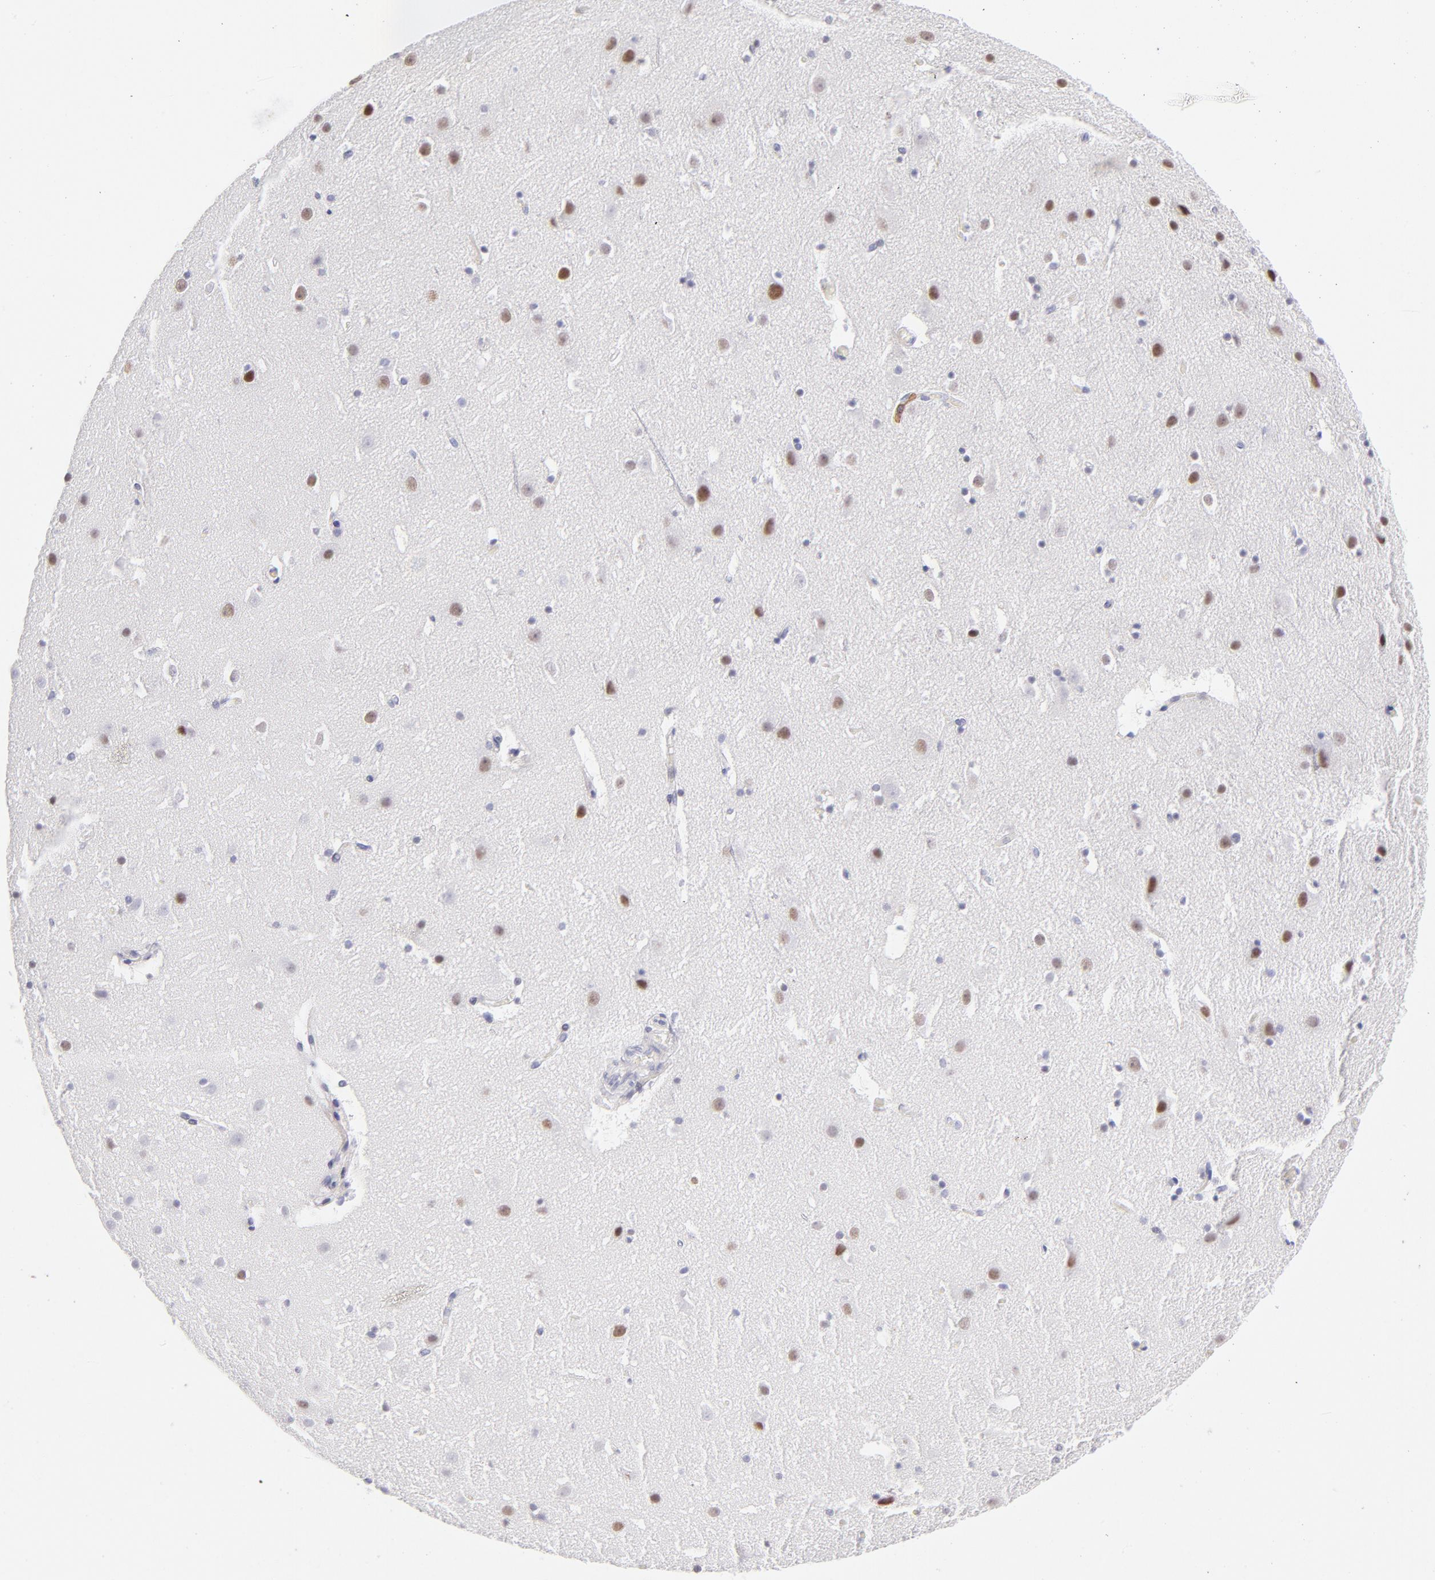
{"staining": {"intensity": "negative", "quantity": "none", "location": "none"}, "tissue": "cerebral cortex", "cell_type": "Endothelial cells", "image_type": "normal", "snomed": [{"axis": "morphology", "description": "Normal tissue, NOS"}, {"axis": "topography", "description": "Cerebral cortex"}], "caption": "Immunohistochemistry (IHC) image of unremarkable cerebral cortex stained for a protein (brown), which shows no positivity in endothelial cells.", "gene": "LTB4R", "patient": {"sex": "male", "age": 45}}